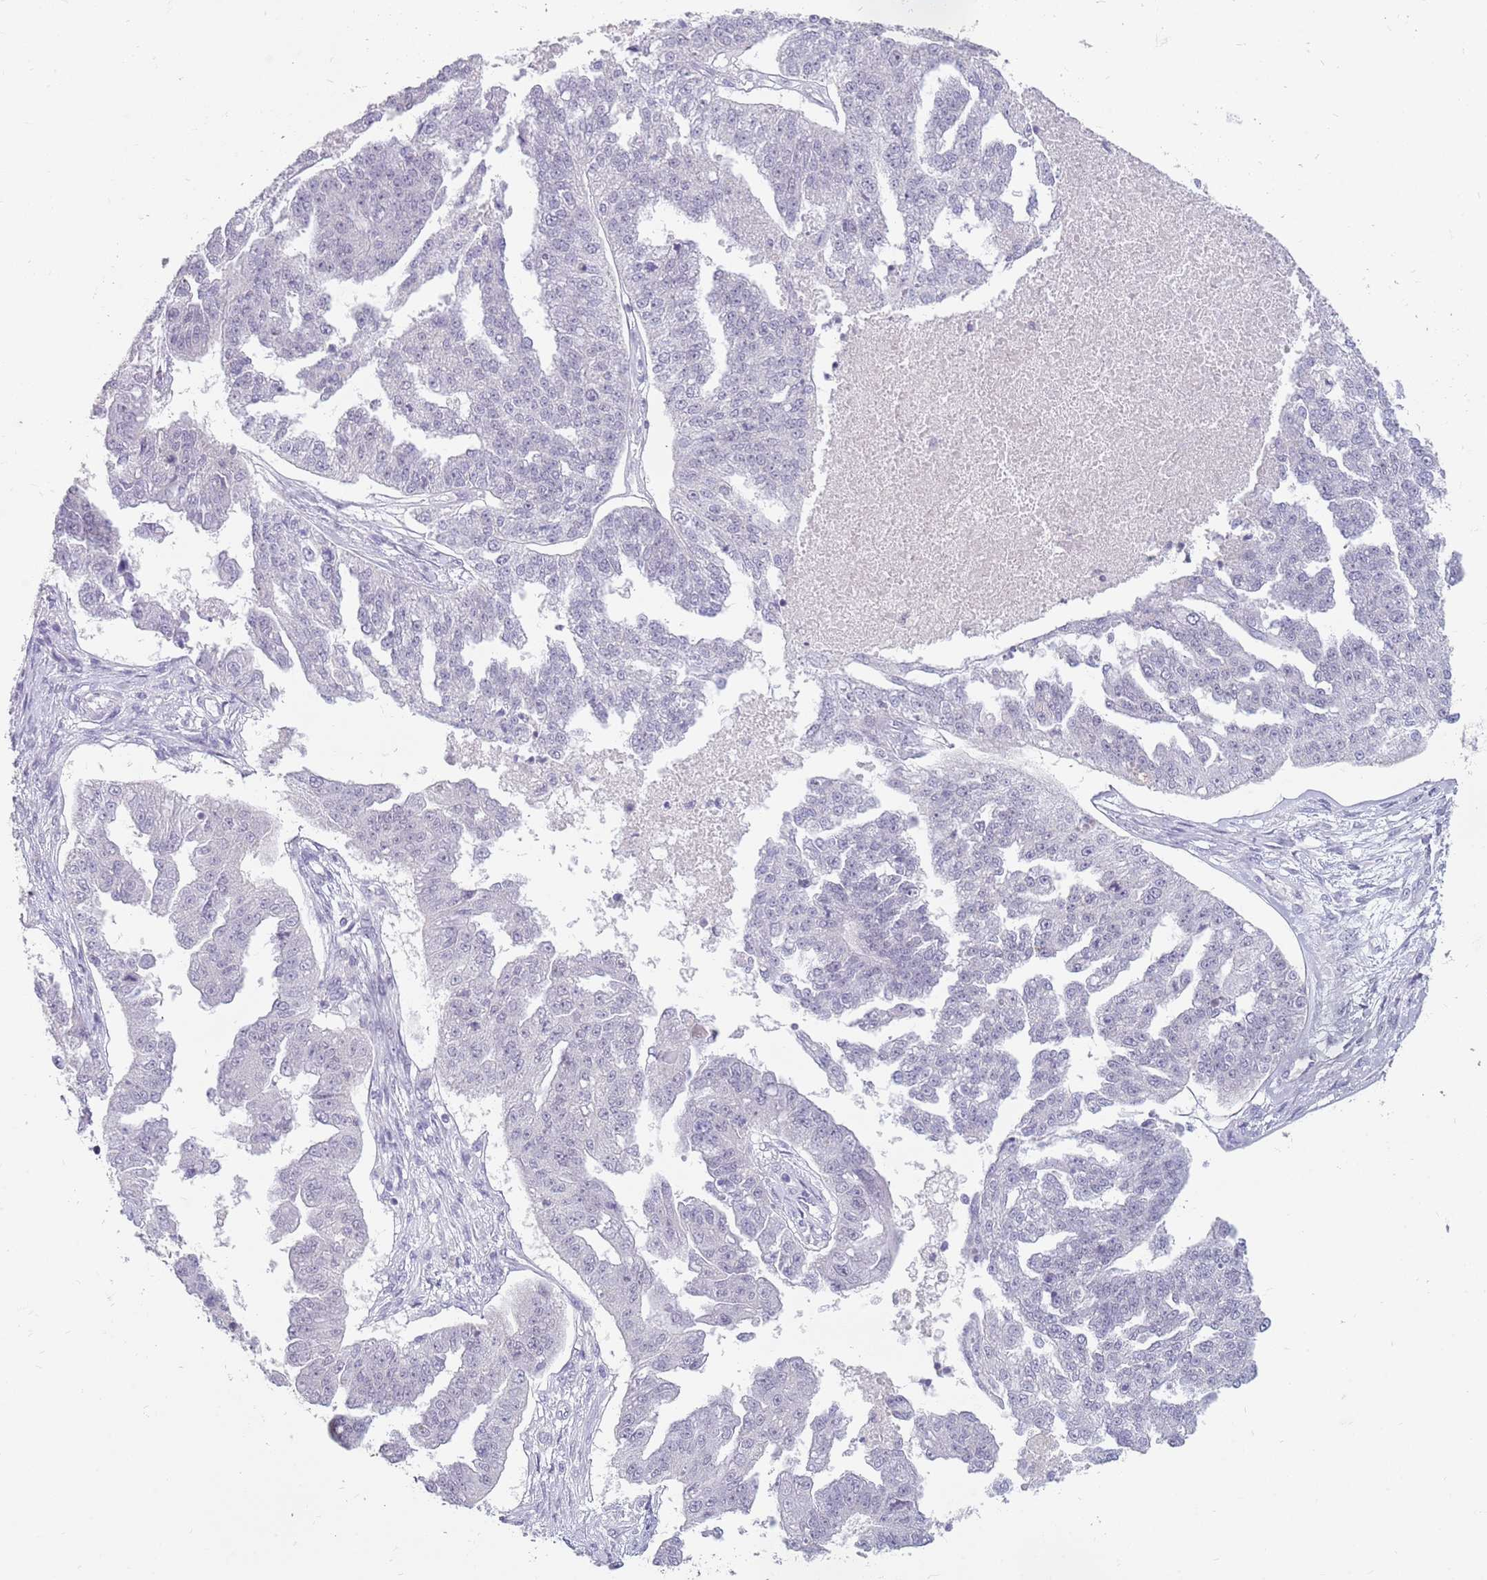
{"staining": {"intensity": "negative", "quantity": "none", "location": "none"}, "tissue": "ovarian cancer", "cell_type": "Tumor cells", "image_type": "cancer", "snomed": [{"axis": "morphology", "description": "Cystadenocarcinoma, serous, NOS"}, {"axis": "topography", "description": "Ovary"}], "caption": "This is an immunohistochemistry (IHC) histopathology image of ovarian serous cystadenocarcinoma. There is no expression in tumor cells.", "gene": "ZNF574", "patient": {"sex": "female", "age": 58}}